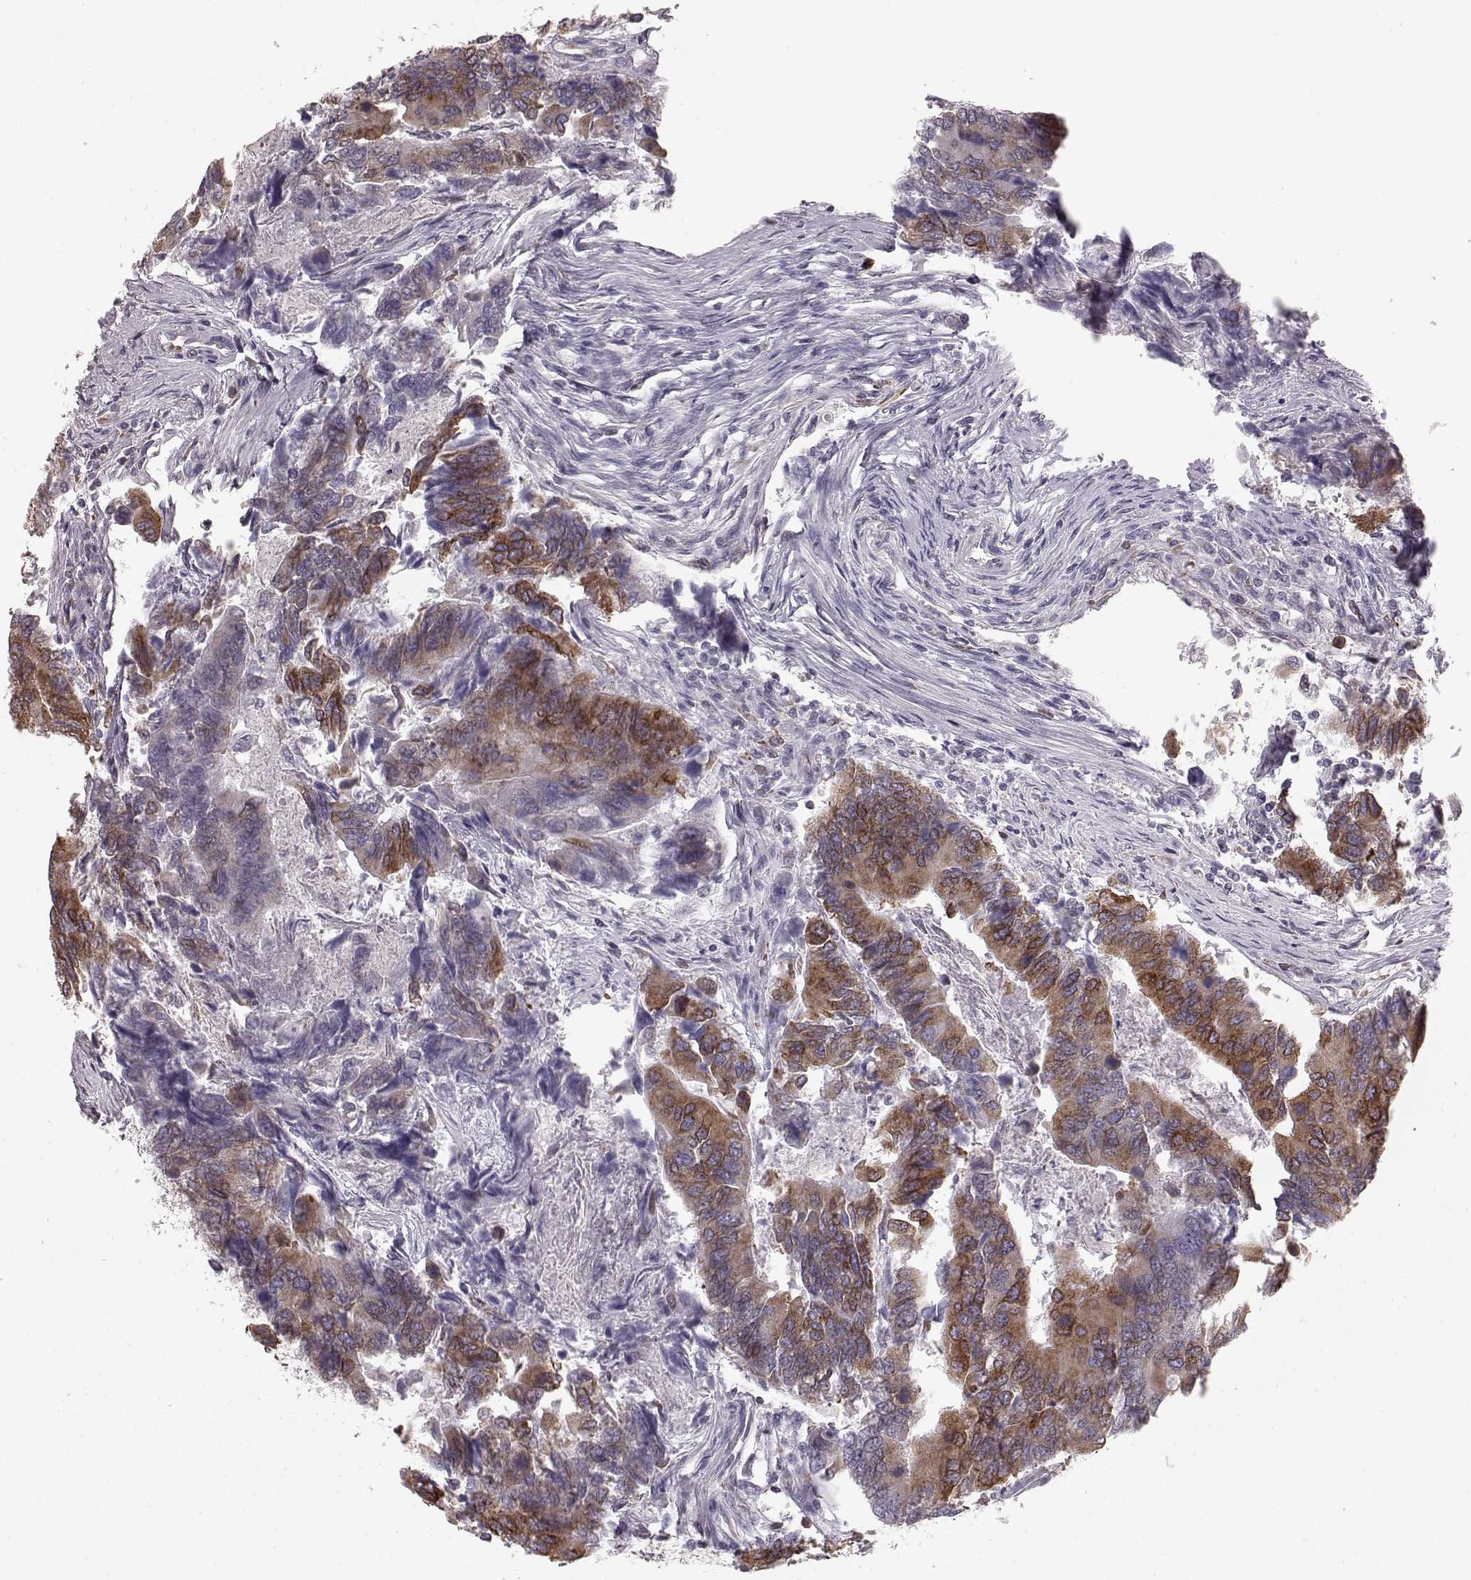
{"staining": {"intensity": "moderate", "quantity": ">75%", "location": "cytoplasmic/membranous"}, "tissue": "colorectal cancer", "cell_type": "Tumor cells", "image_type": "cancer", "snomed": [{"axis": "morphology", "description": "Adenocarcinoma, NOS"}, {"axis": "topography", "description": "Colon"}], "caption": "The immunohistochemical stain shows moderate cytoplasmic/membranous expression in tumor cells of adenocarcinoma (colorectal) tissue.", "gene": "ELOVL5", "patient": {"sex": "female", "age": 67}}